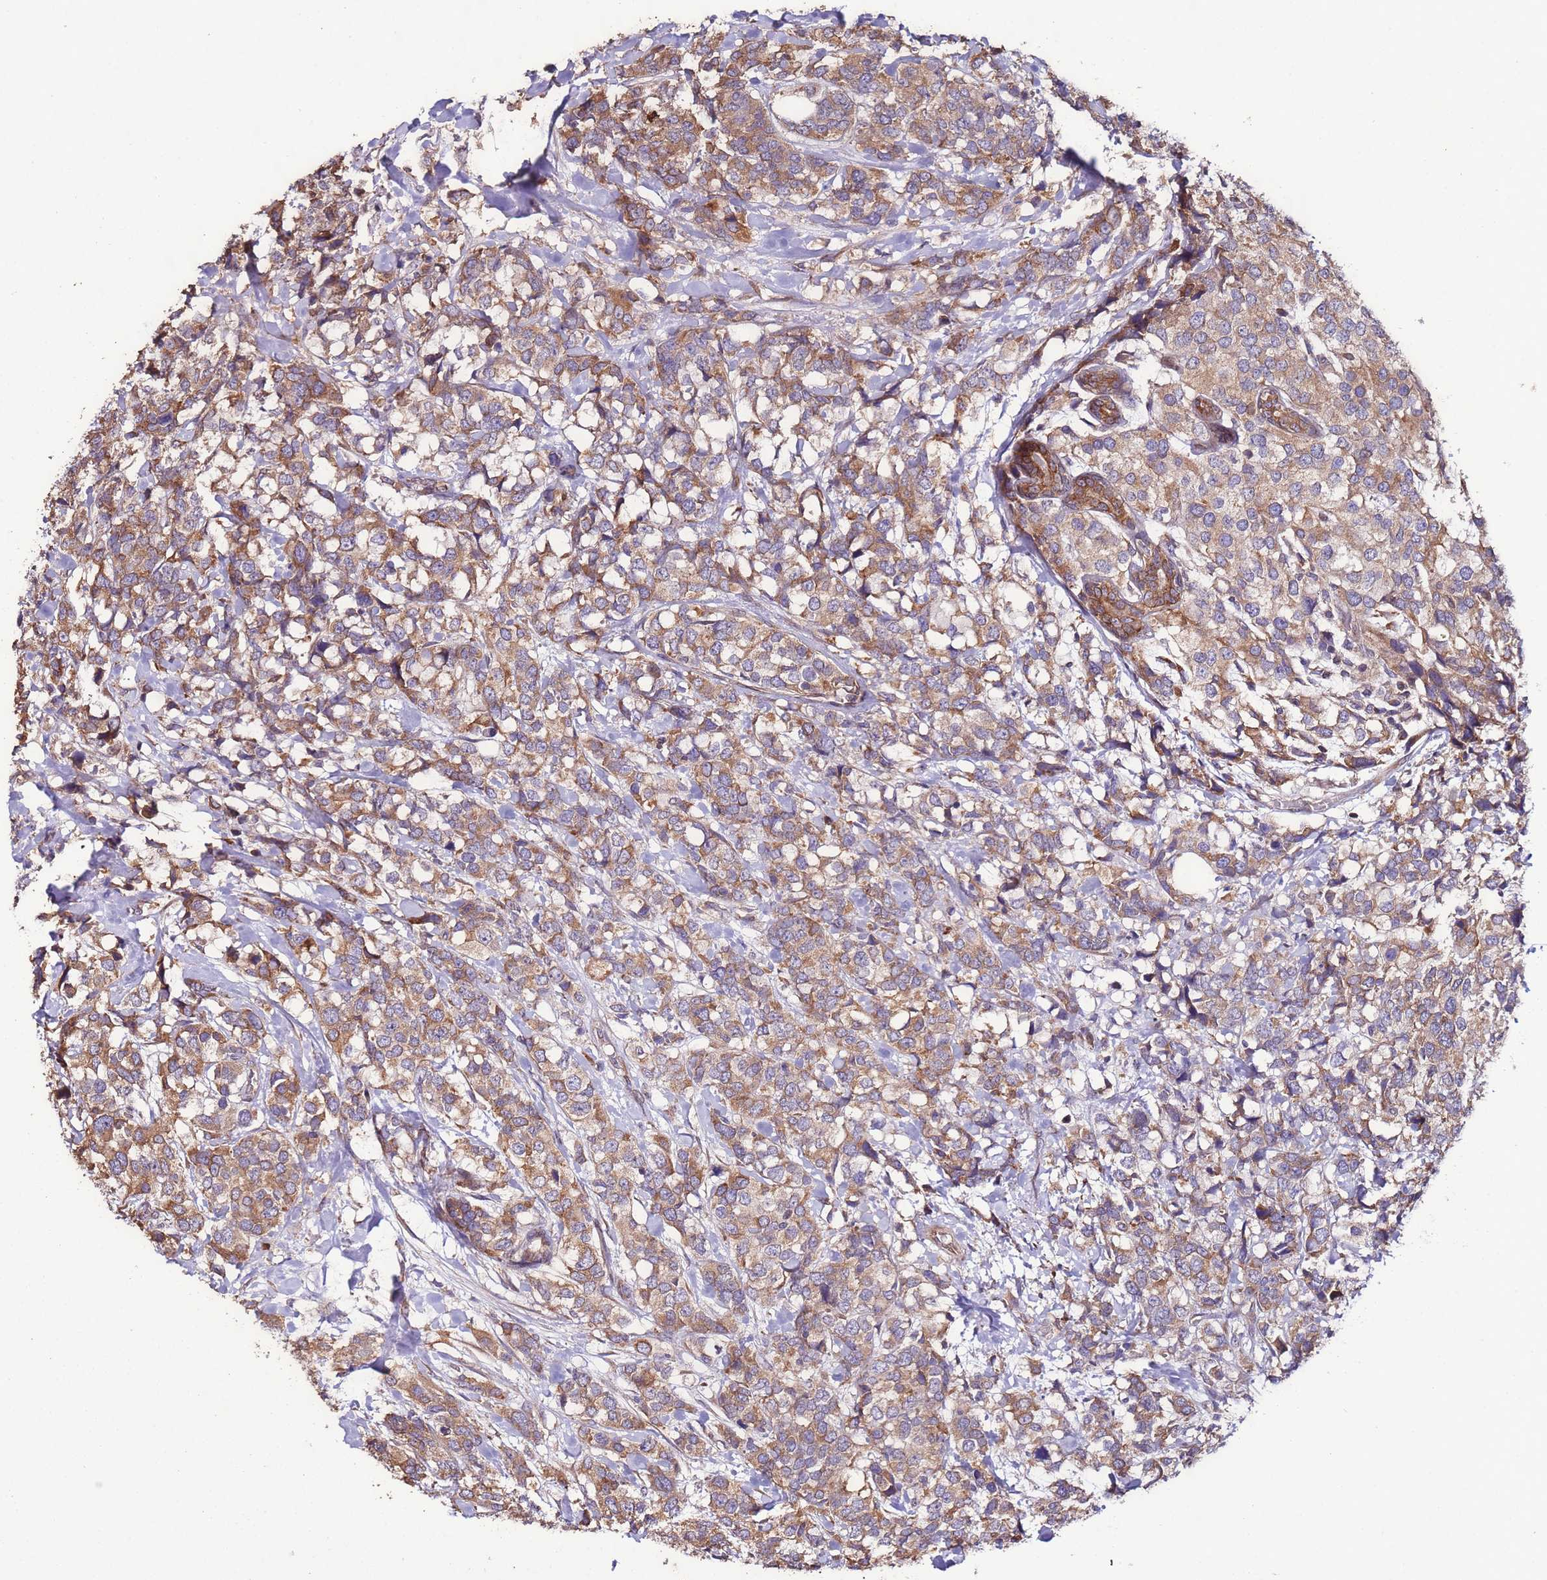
{"staining": {"intensity": "moderate", "quantity": ">75%", "location": "cytoplasmic/membranous"}, "tissue": "breast cancer", "cell_type": "Tumor cells", "image_type": "cancer", "snomed": [{"axis": "morphology", "description": "Lobular carcinoma"}, {"axis": "topography", "description": "Breast"}], "caption": "A high-resolution image shows IHC staining of breast lobular carcinoma, which shows moderate cytoplasmic/membranous expression in approximately >75% of tumor cells.", "gene": "SLC41A3", "patient": {"sex": "female", "age": 59}}